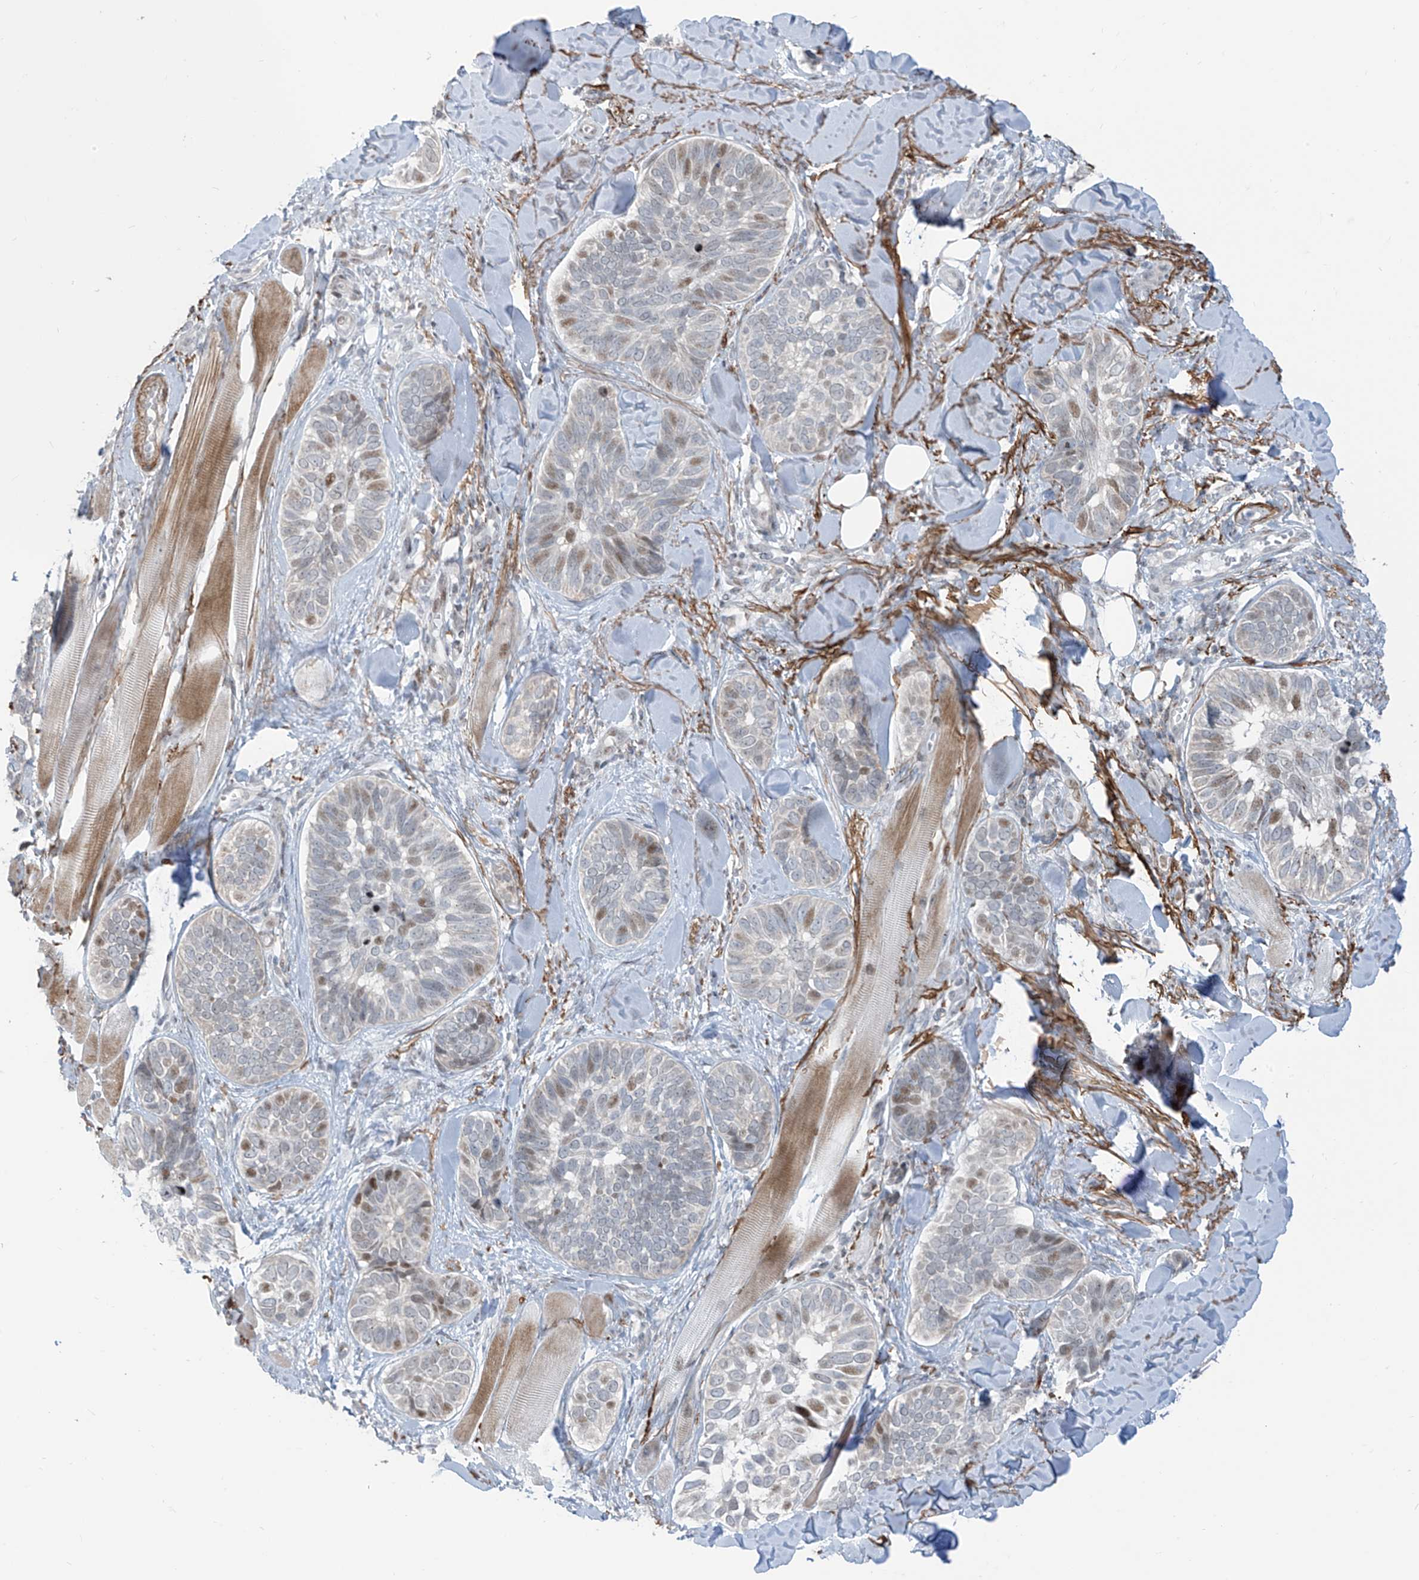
{"staining": {"intensity": "moderate", "quantity": "<25%", "location": "nuclear"}, "tissue": "skin cancer", "cell_type": "Tumor cells", "image_type": "cancer", "snomed": [{"axis": "morphology", "description": "Basal cell carcinoma"}, {"axis": "topography", "description": "Skin"}], "caption": "IHC (DAB (3,3'-diaminobenzidine)) staining of human skin cancer reveals moderate nuclear protein expression in approximately <25% of tumor cells.", "gene": "LIN9", "patient": {"sex": "male", "age": 62}}